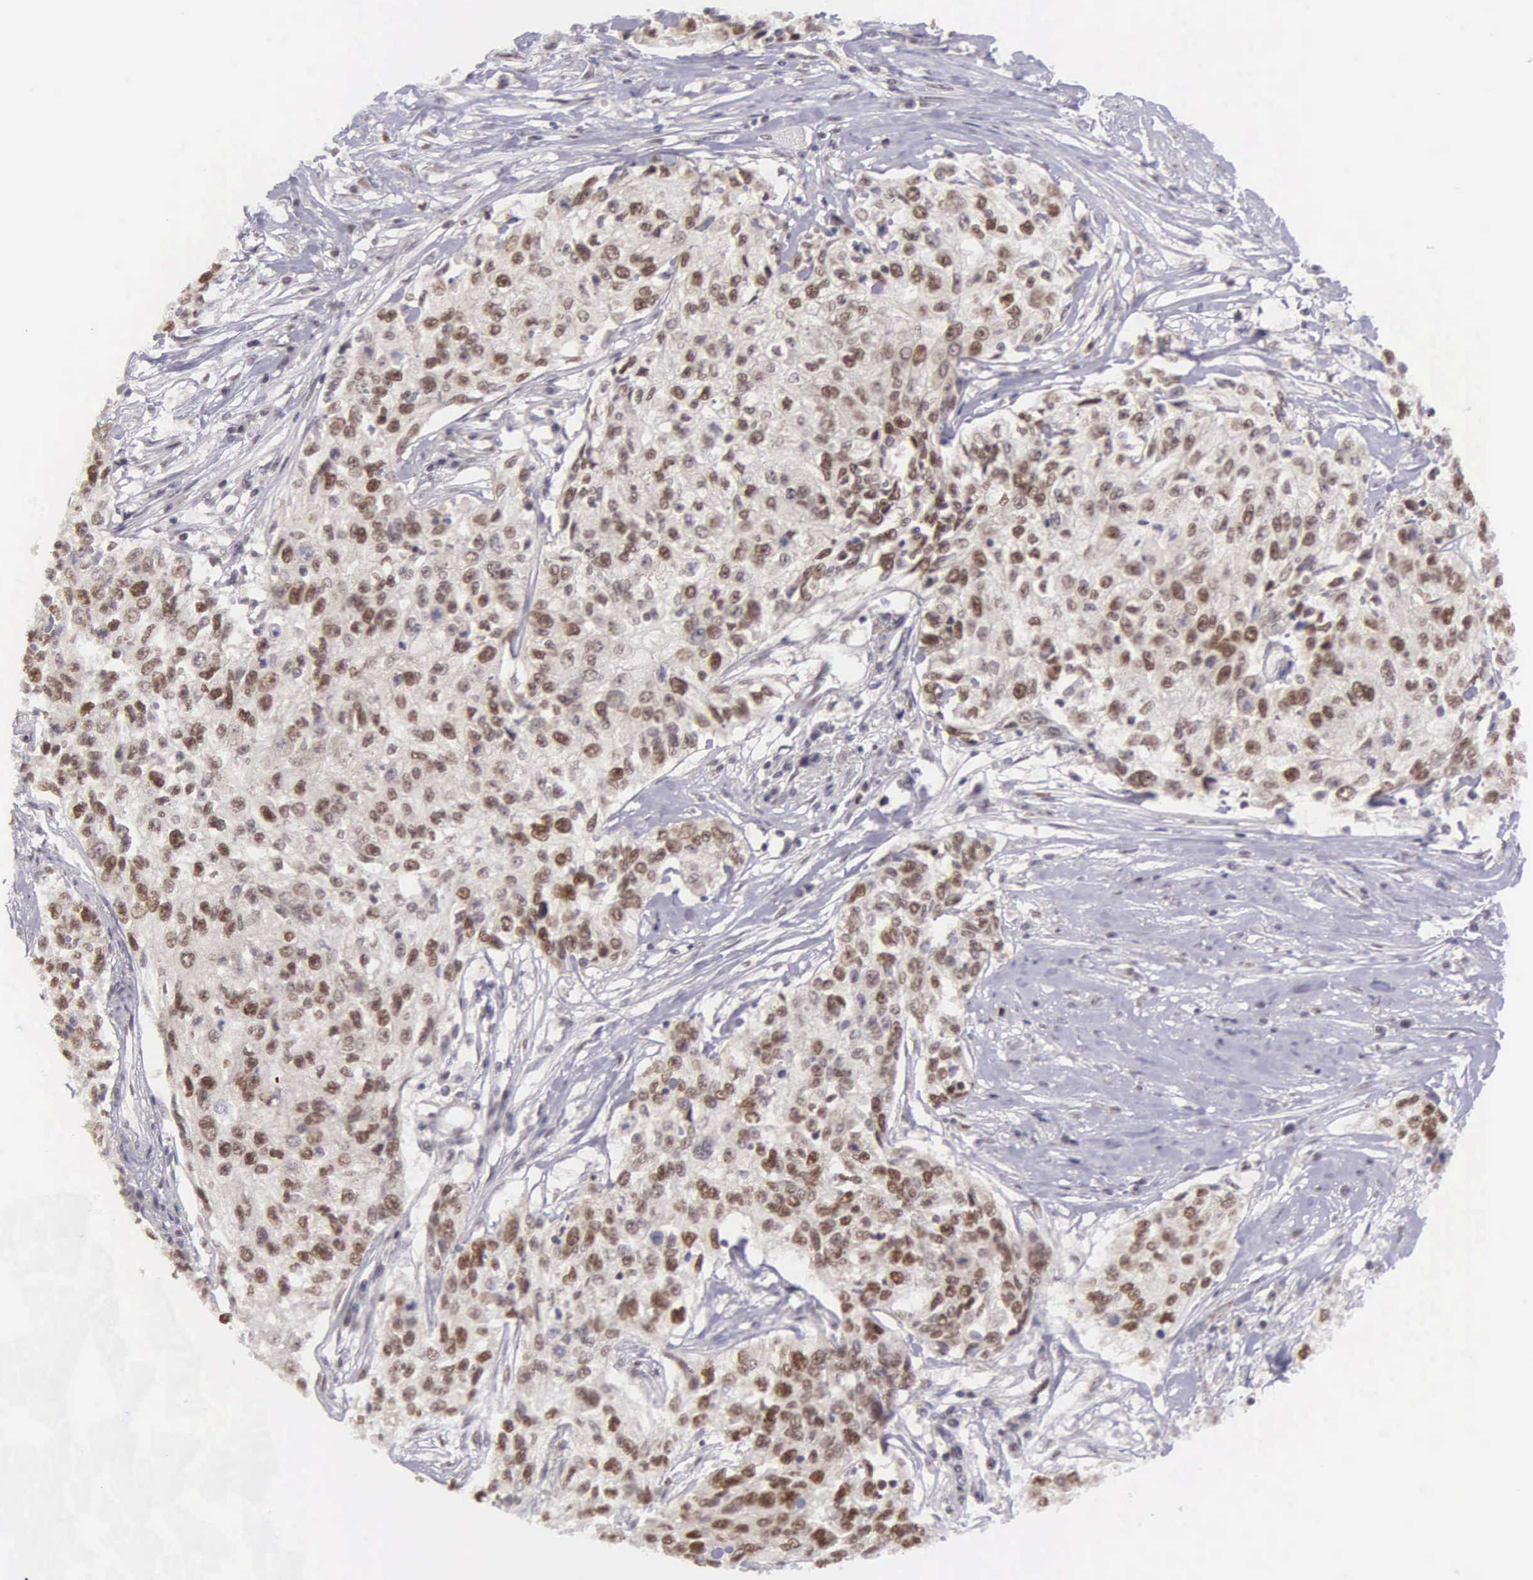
{"staining": {"intensity": "moderate", "quantity": "25%-75%", "location": "nuclear"}, "tissue": "cervical cancer", "cell_type": "Tumor cells", "image_type": "cancer", "snomed": [{"axis": "morphology", "description": "Squamous cell carcinoma, NOS"}, {"axis": "topography", "description": "Cervix"}], "caption": "Protein expression analysis of human cervical cancer reveals moderate nuclear positivity in about 25%-75% of tumor cells.", "gene": "UBR7", "patient": {"sex": "female", "age": 57}}